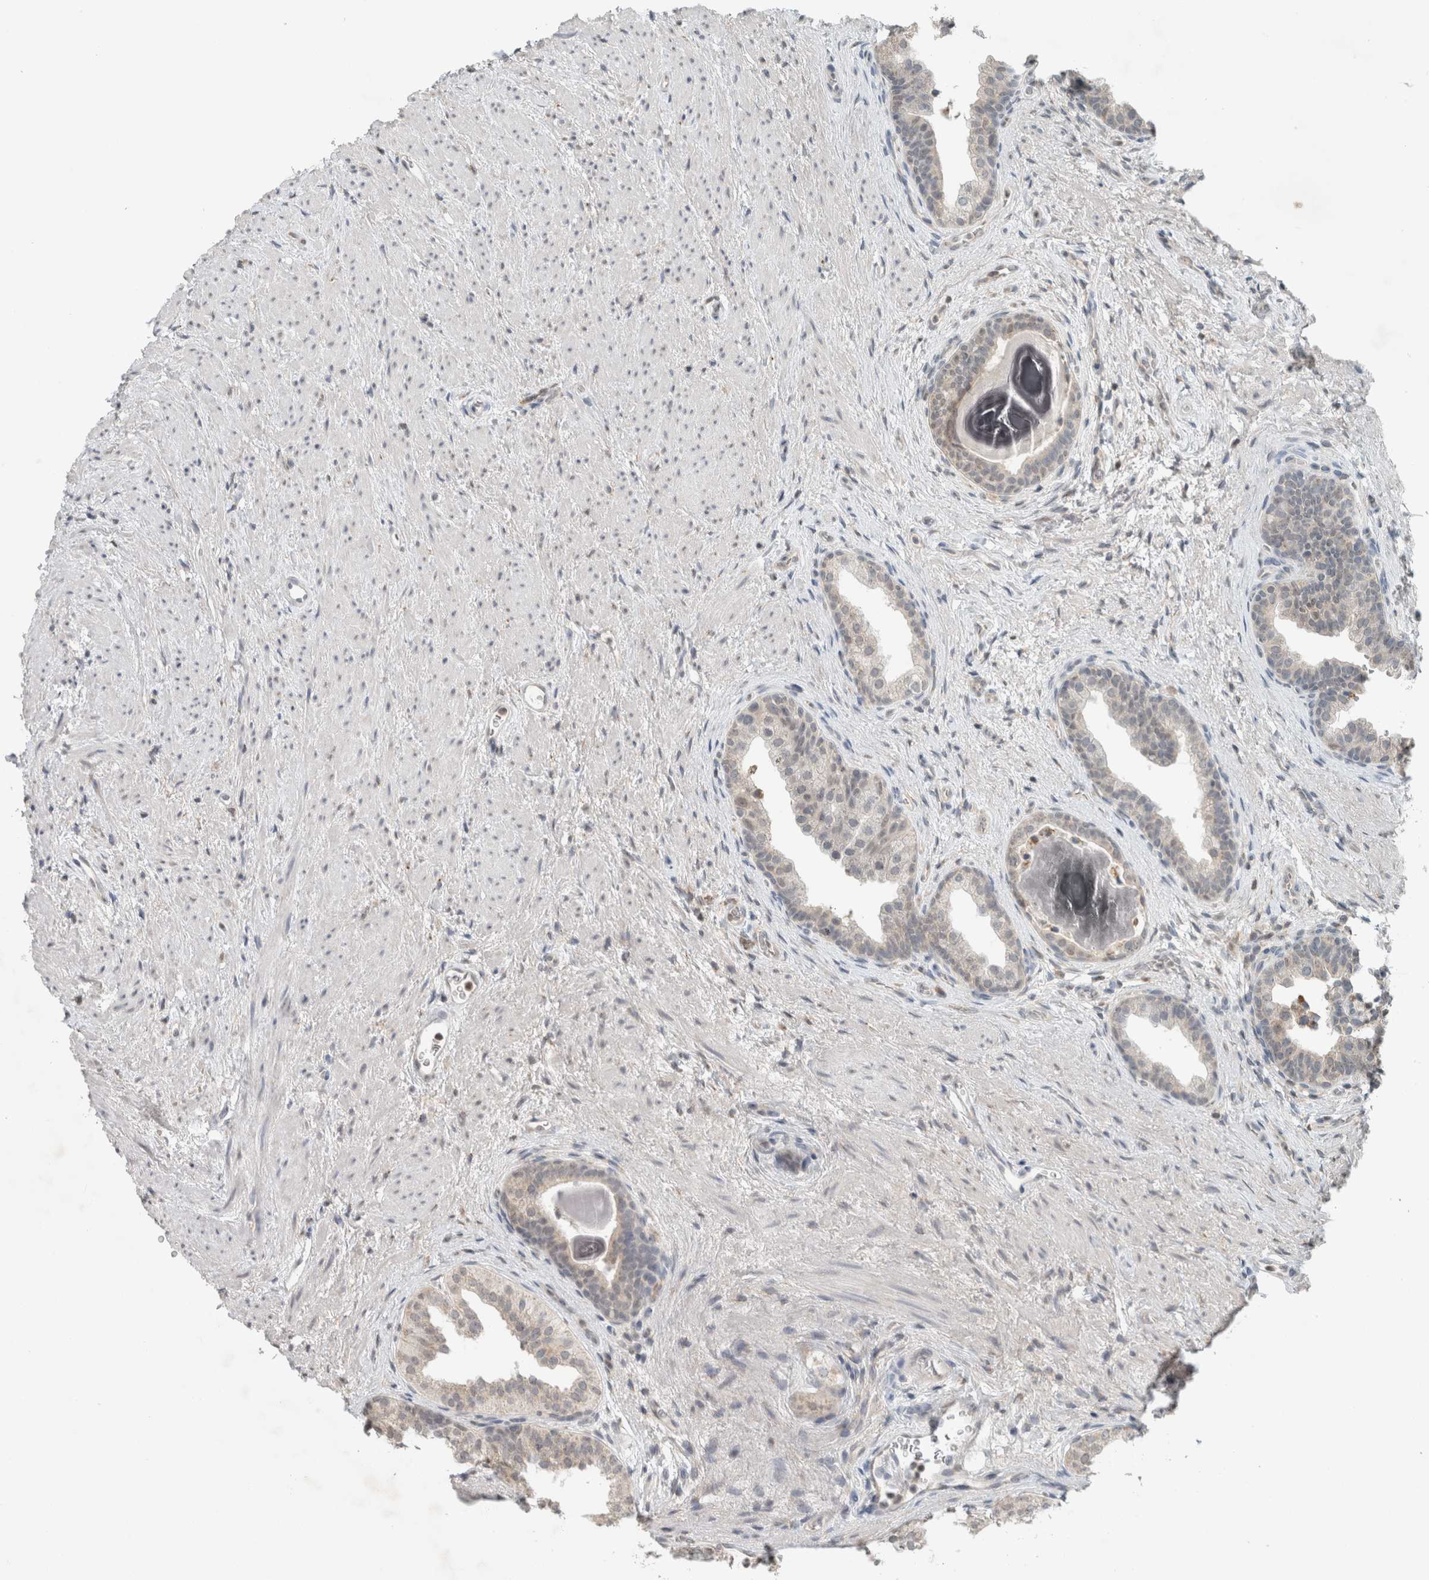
{"staining": {"intensity": "negative", "quantity": "none", "location": "none"}, "tissue": "prostate", "cell_type": "Glandular cells", "image_type": "normal", "snomed": [{"axis": "morphology", "description": "Normal tissue, NOS"}, {"axis": "topography", "description": "Prostate"}], "caption": "IHC photomicrograph of normal prostate stained for a protein (brown), which demonstrates no positivity in glandular cells. (Stains: DAB IHC with hematoxylin counter stain, Microscopy: brightfield microscopy at high magnification).", "gene": "TRIT1", "patient": {"sex": "male", "age": 48}}